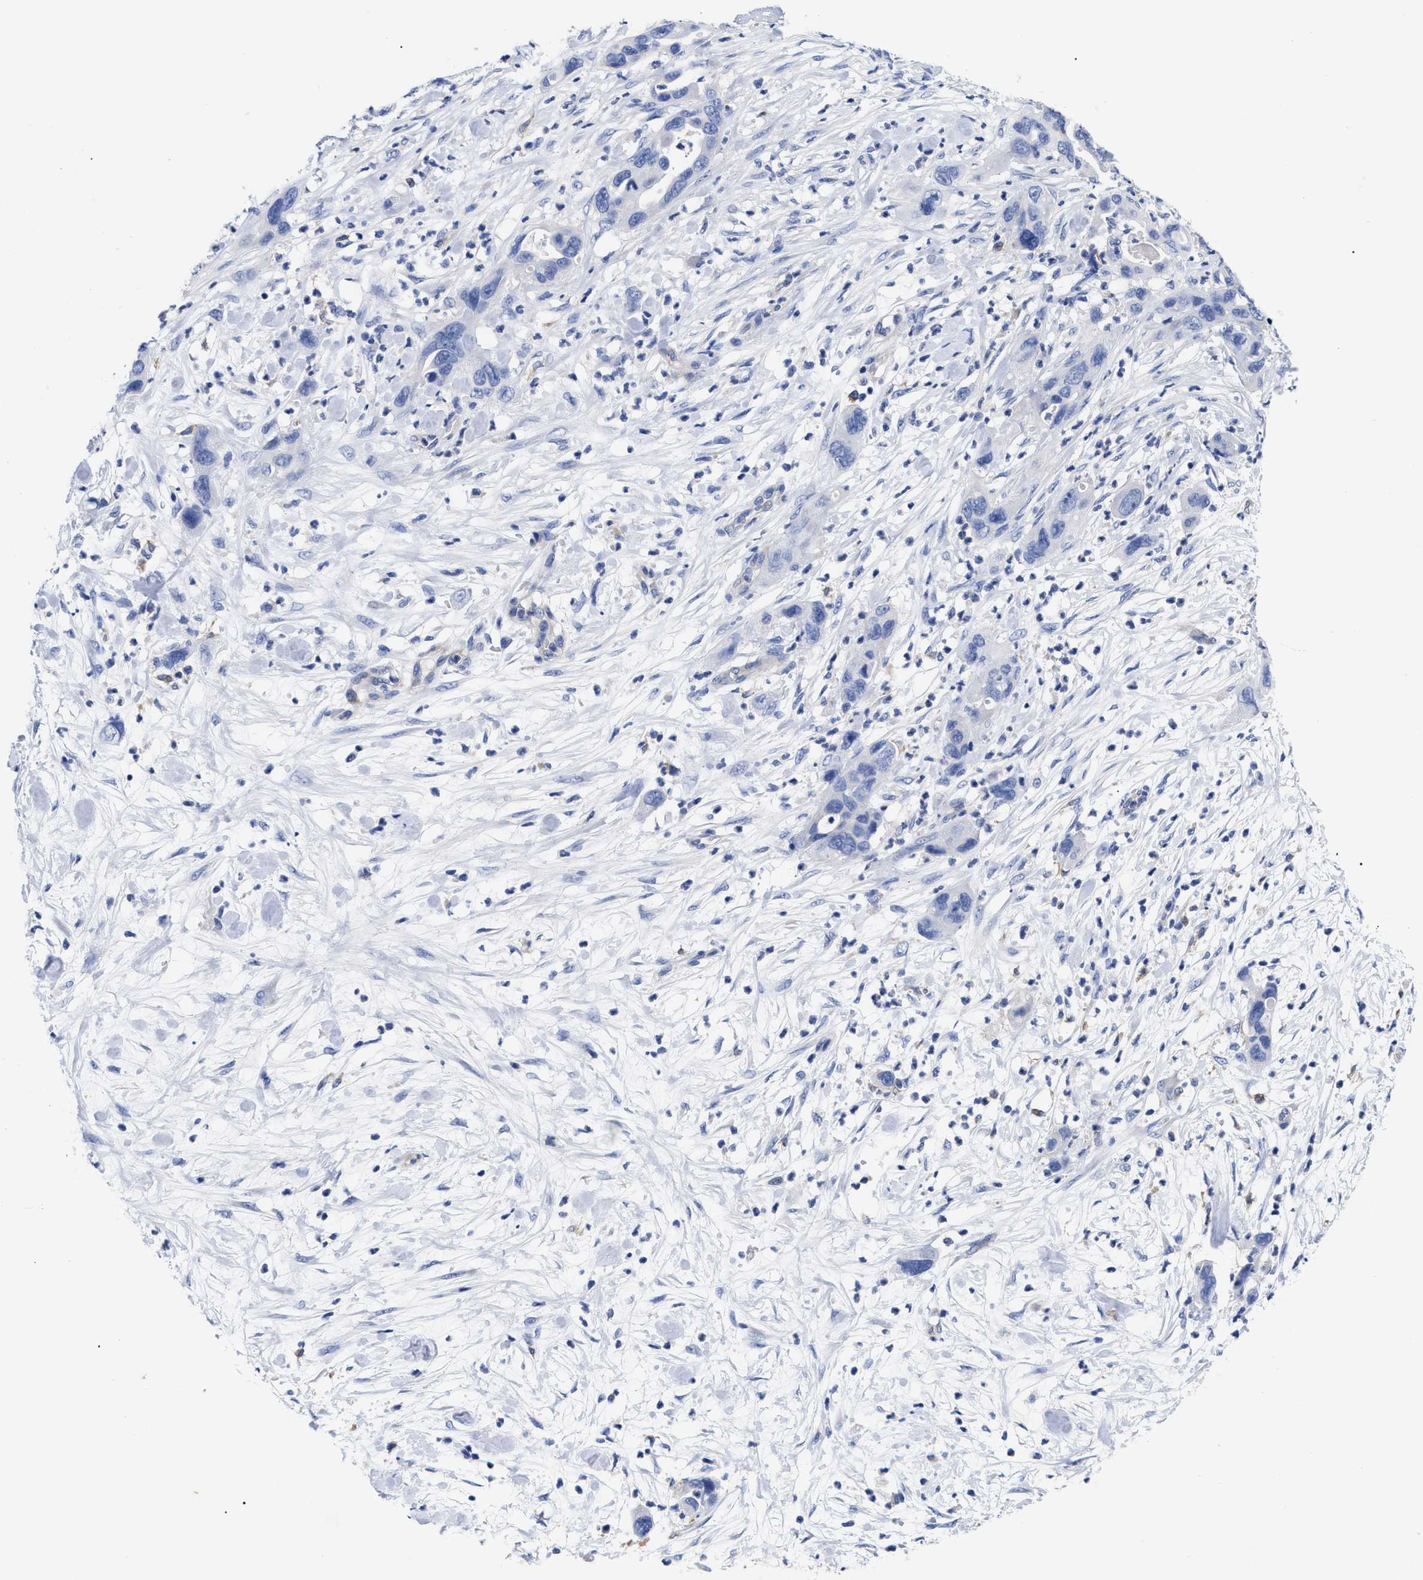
{"staining": {"intensity": "negative", "quantity": "none", "location": "none"}, "tissue": "pancreatic cancer", "cell_type": "Tumor cells", "image_type": "cancer", "snomed": [{"axis": "morphology", "description": "Adenocarcinoma, NOS"}, {"axis": "topography", "description": "Pancreas"}], "caption": "Human pancreatic cancer (adenocarcinoma) stained for a protein using immunohistochemistry shows no positivity in tumor cells.", "gene": "IRAG2", "patient": {"sex": "female", "age": 71}}